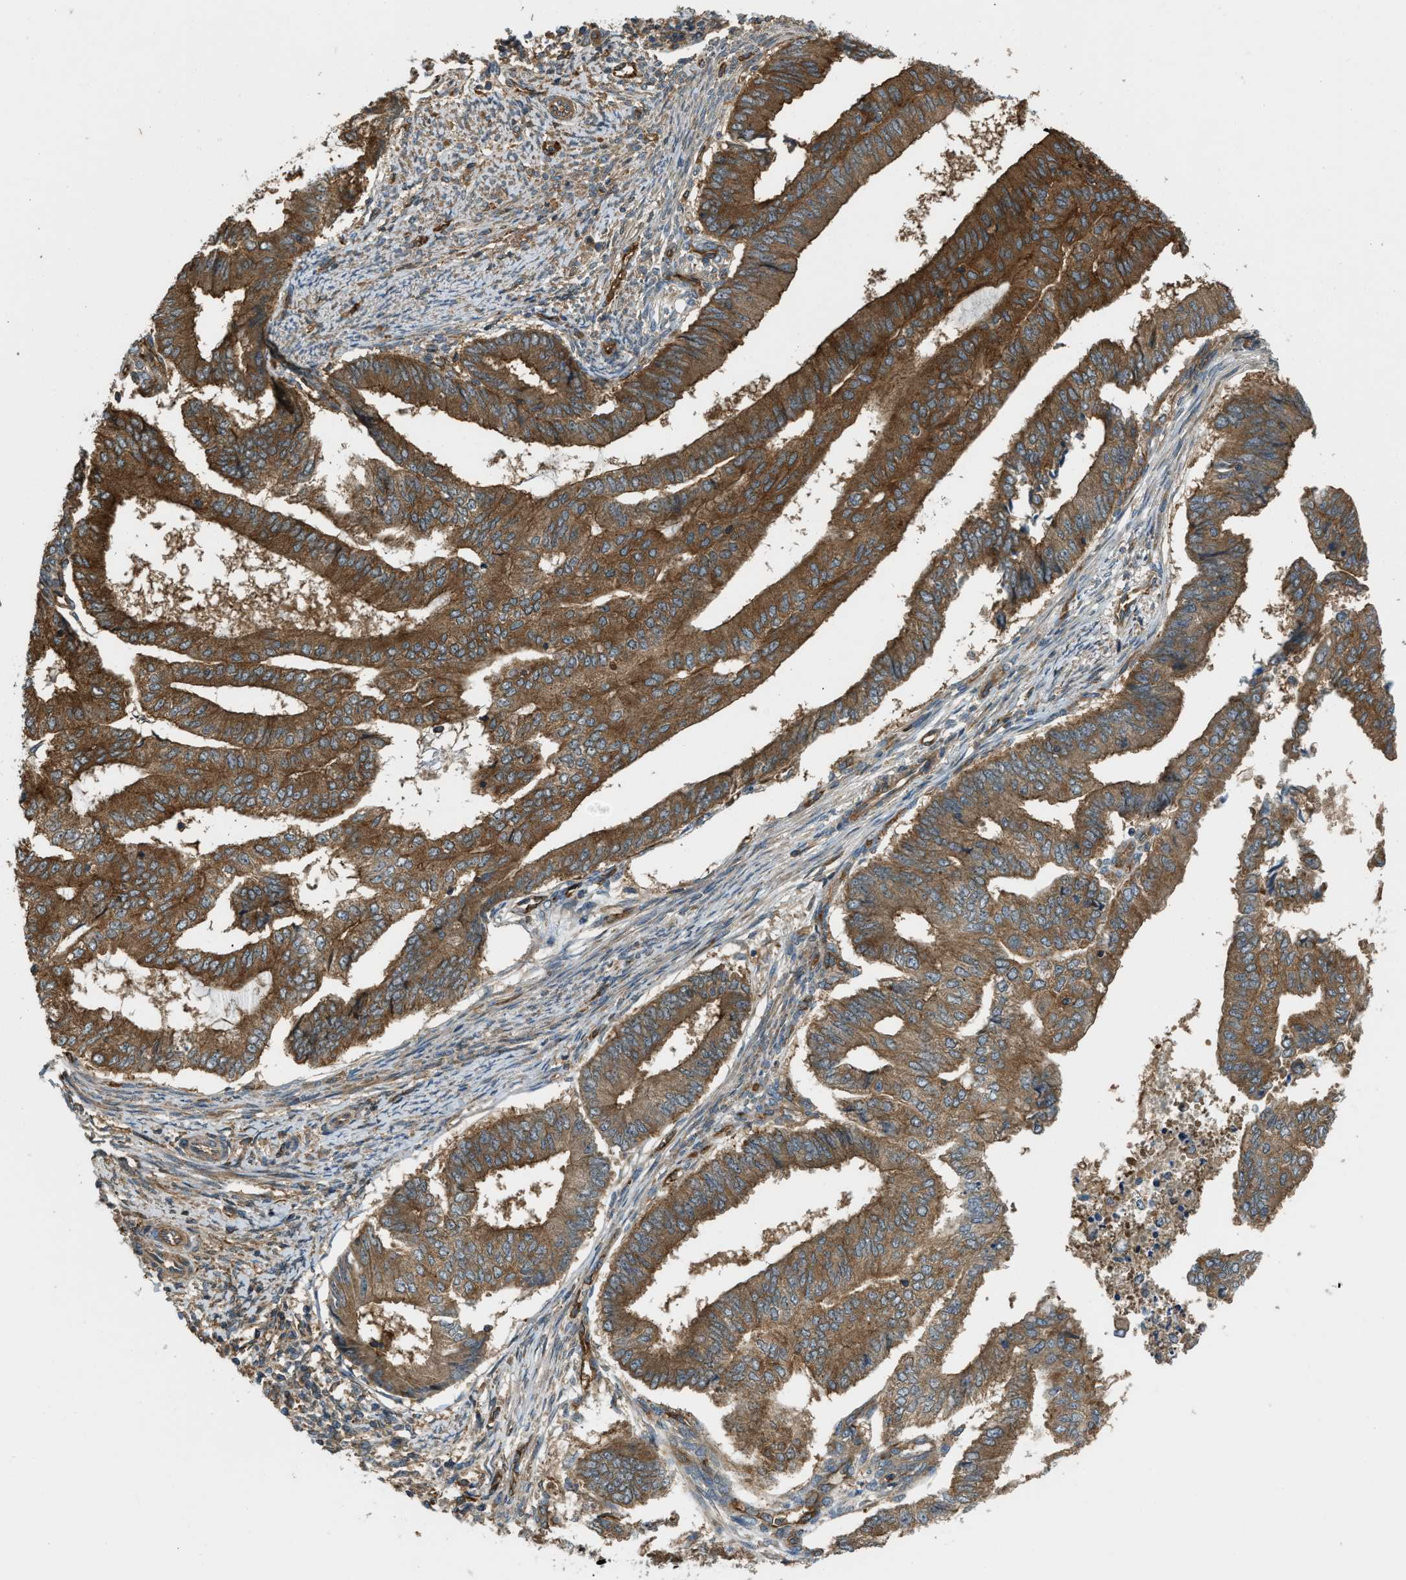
{"staining": {"intensity": "moderate", "quantity": ">75%", "location": "cytoplasmic/membranous"}, "tissue": "endometrial cancer", "cell_type": "Tumor cells", "image_type": "cancer", "snomed": [{"axis": "morphology", "description": "Polyp, NOS"}, {"axis": "morphology", "description": "Adenocarcinoma, NOS"}, {"axis": "morphology", "description": "Adenoma, NOS"}, {"axis": "topography", "description": "Endometrium"}], "caption": "IHC histopathology image of human endometrial cancer stained for a protein (brown), which exhibits medium levels of moderate cytoplasmic/membranous expression in approximately >75% of tumor cells.", "gene": "BAG4", "patient": {"sex": "female", "age": 79}}